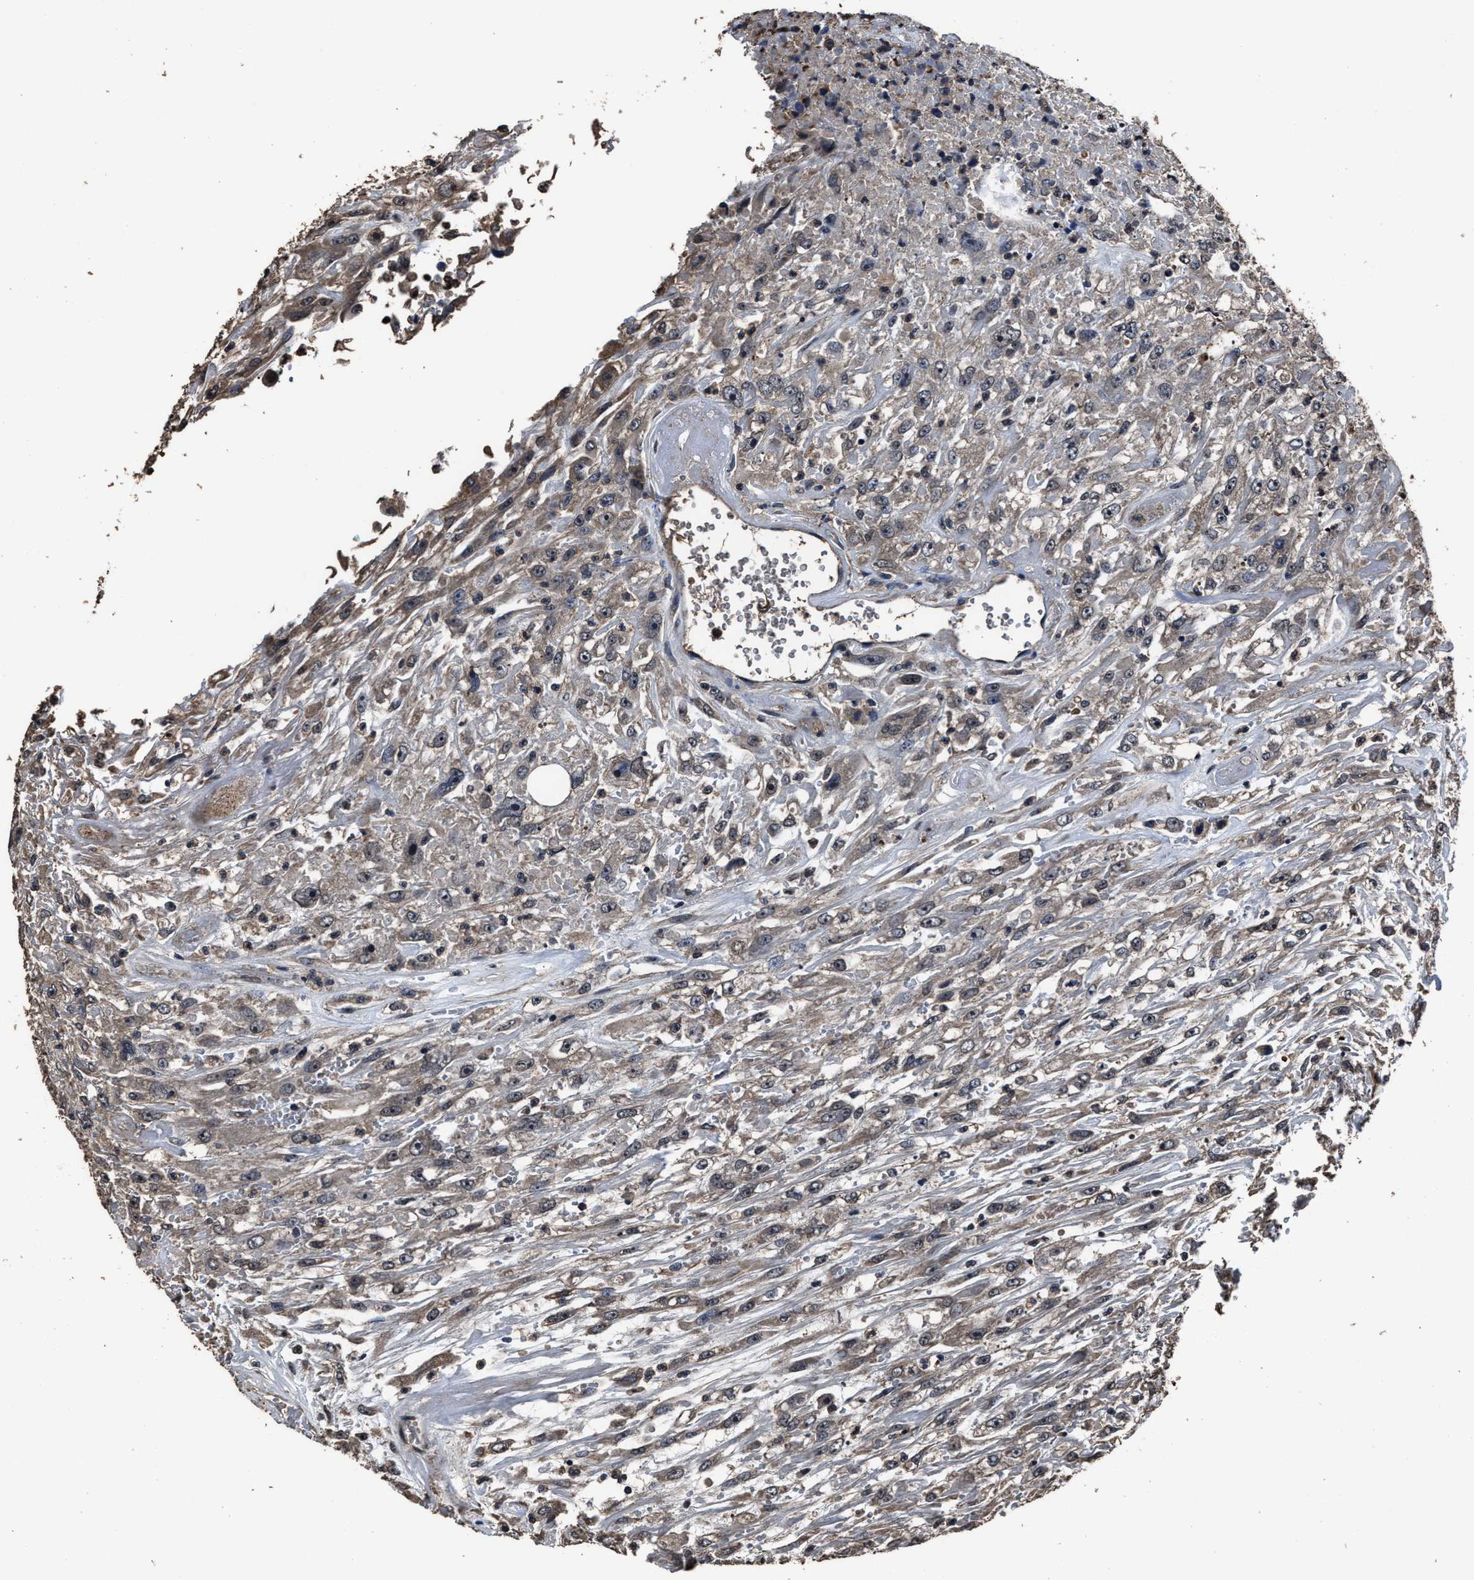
{"staining": {"intensity": "weak", "quantity": ">75%", "location": "cytoplasmic/membranous"}, "tissue": "urothelial cancer", "cell_type": "Tumor cells", "image_type": "cancer", "snomed": [{"axis": "morphology", "description": "Urothelial carcinoma, High grade"}, {"axis": "topography", "description": "Urinary bladder"}], "caption": "High-grade urothelial carcinoma tissue exhibits weak cytoplasmic/membranous positivity in approximately >75% of tumor cells", "gene": "RSBN1L", "patient": {"sex": "male", "age": 46}}